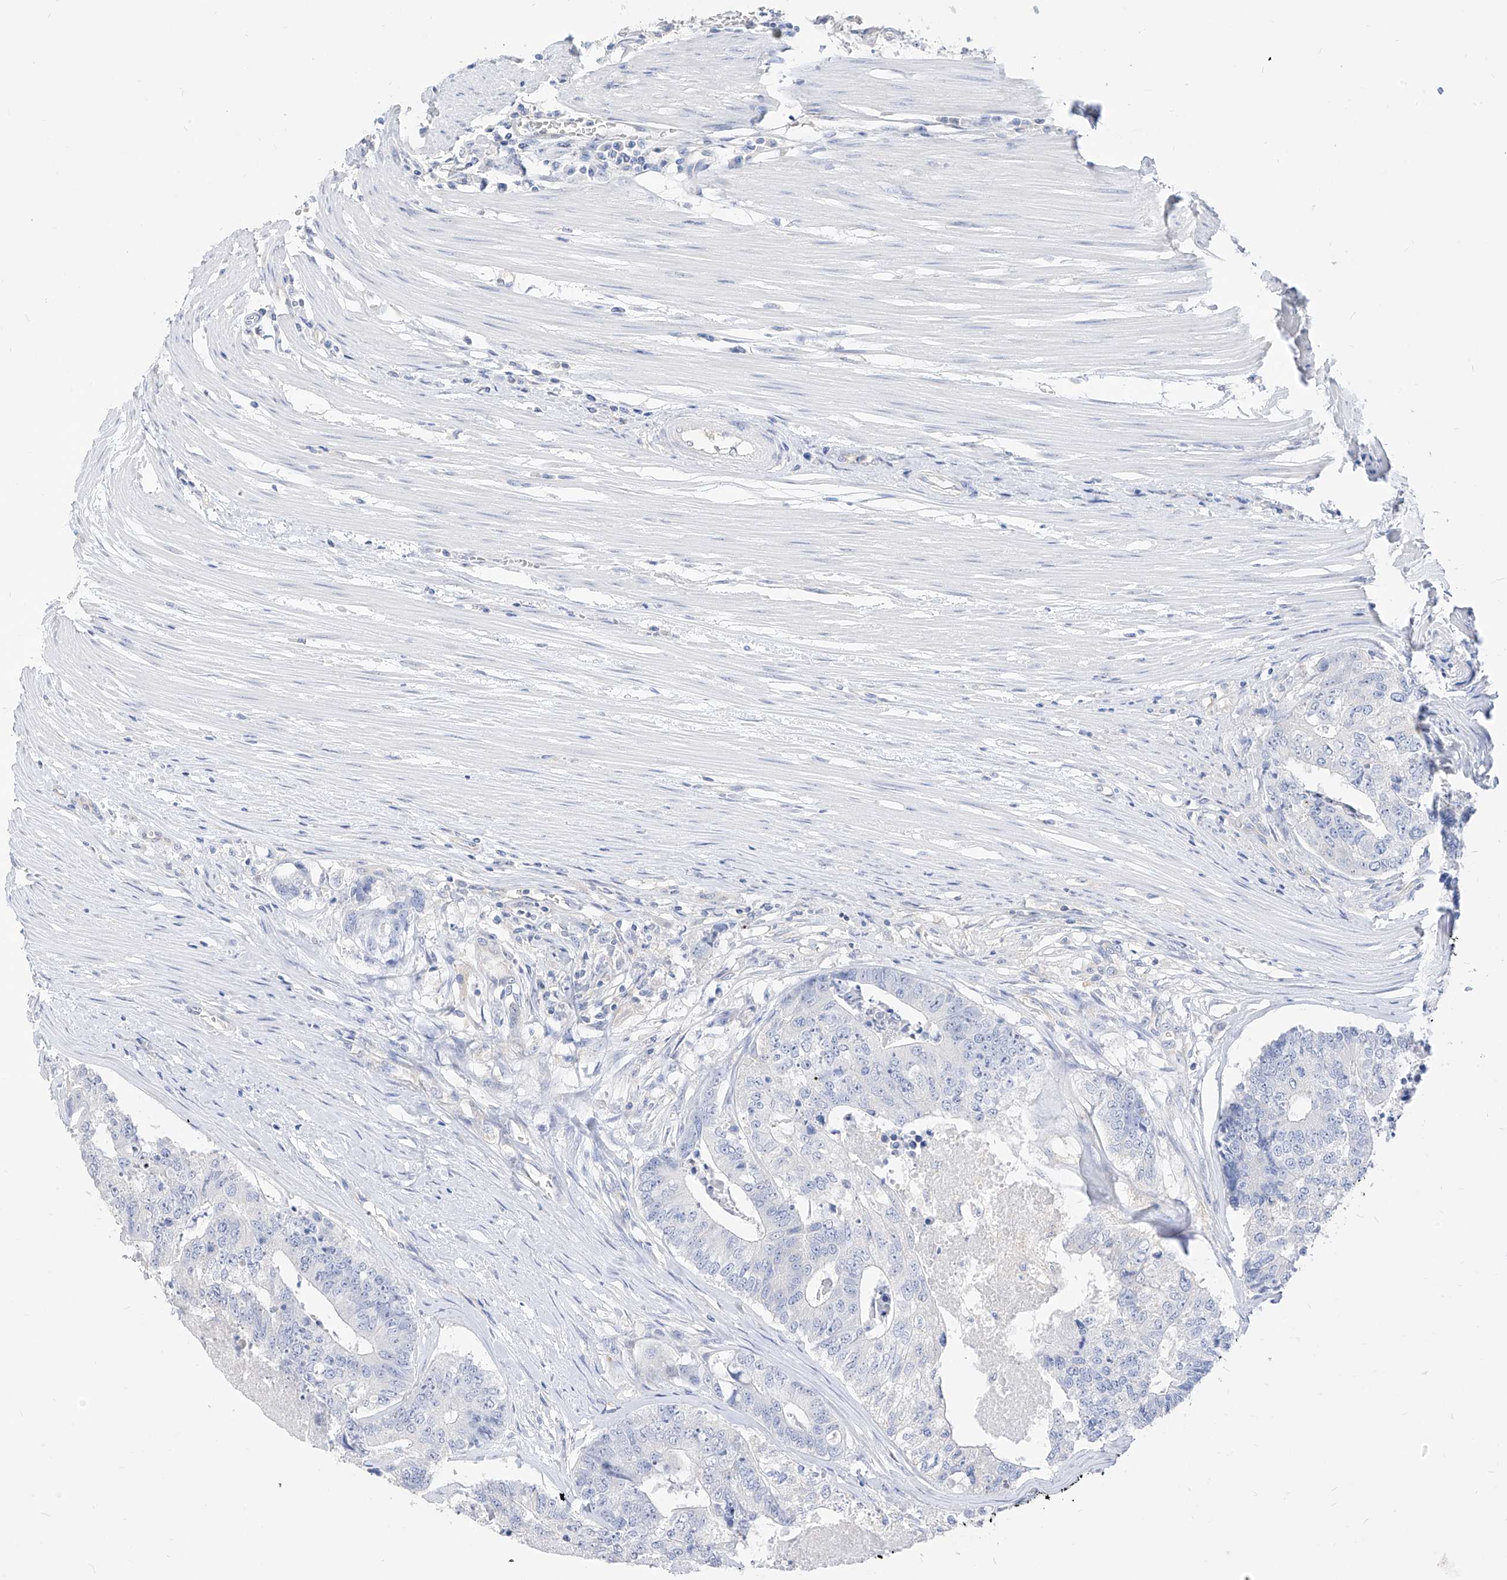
{"staining": {"intensity": "negative", "quantity": "none", "location": "none"}, "tissue": "colorectal cancer", "cell_type": "Tumor cells", "image_type": "cancer", "snomed": [{"axis": "morphology", "description": "Adenocarcinoma, NOS"}, {"axis": "topography", "description": "Colon"}], "caption": "Colorectal cancer (adenocarcinoma) was stained to show a protein in brown. There is no significant positivity in tumor cells.", "gene": "ZZEF1", "patient": {"sex": "female", "age": 67}}